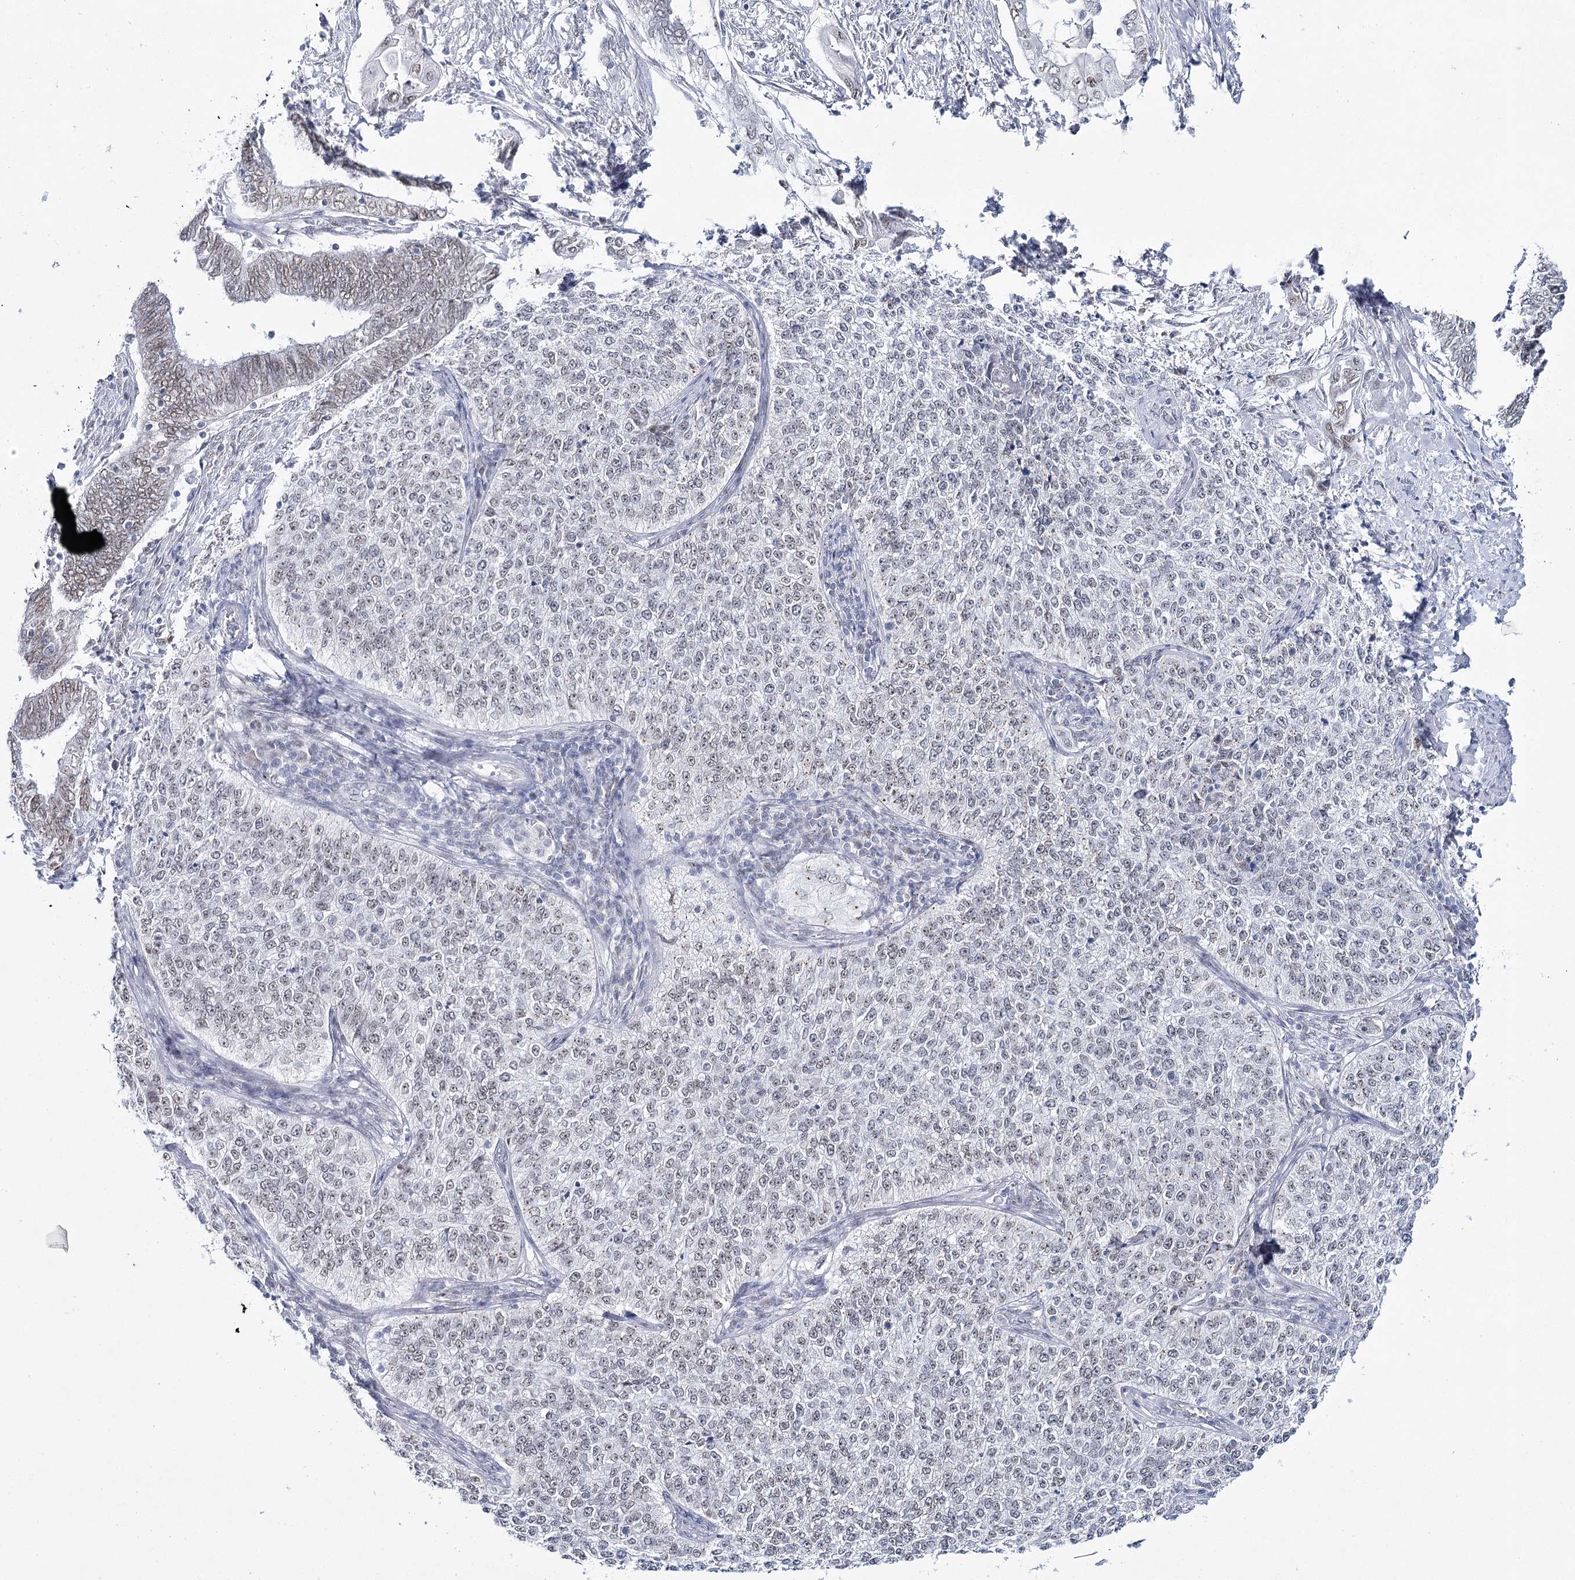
{"staining": {"intensity": "weak", "quantity": ">75%", "location": "nuclear"}, "tissue": "cervical cancer", "cell_type": "Tumor cells", "image_type": "cancer", "snomed": [{"axis": "morphology", "description": "Squamous cell carcinoma, NOS"}, {"axis": "topography", "description": "Cervix"}], "caption": "This is a micrograph of immunohistochemistry (IHC) staining of cervical cancer (squamous cell carcinoma), which shows weak expression in the nuclear of tumor cells.", "gene": "ZC3H8", "patient": {"sex": "female", "age": 35}}